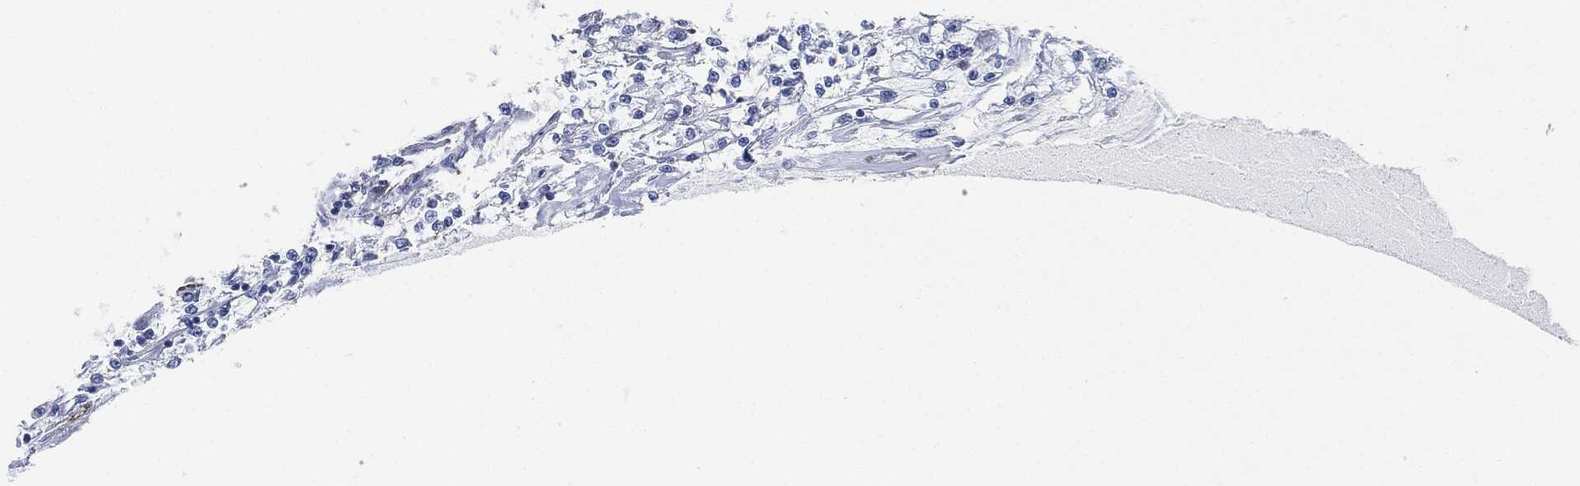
{"staining": {"intensity": "negative", "quantity": "none", "location": "none"}, "tissue": "renal cancer", "cell_type": "Tumor cells", "image_type": "cancer", "snomed": [{"axis": "morphology", "description": "Adenocarcinoma, NOS"}, {"axis": "topography", "description": "Kidney"}], "caption": "This is an immunohistochemistry histopathology image of renal cancer (adenocarcinoma). There is no positivity in tumor cells.", "gene": "TAGLN", "patient": {"sex": "female", "age": 59}}